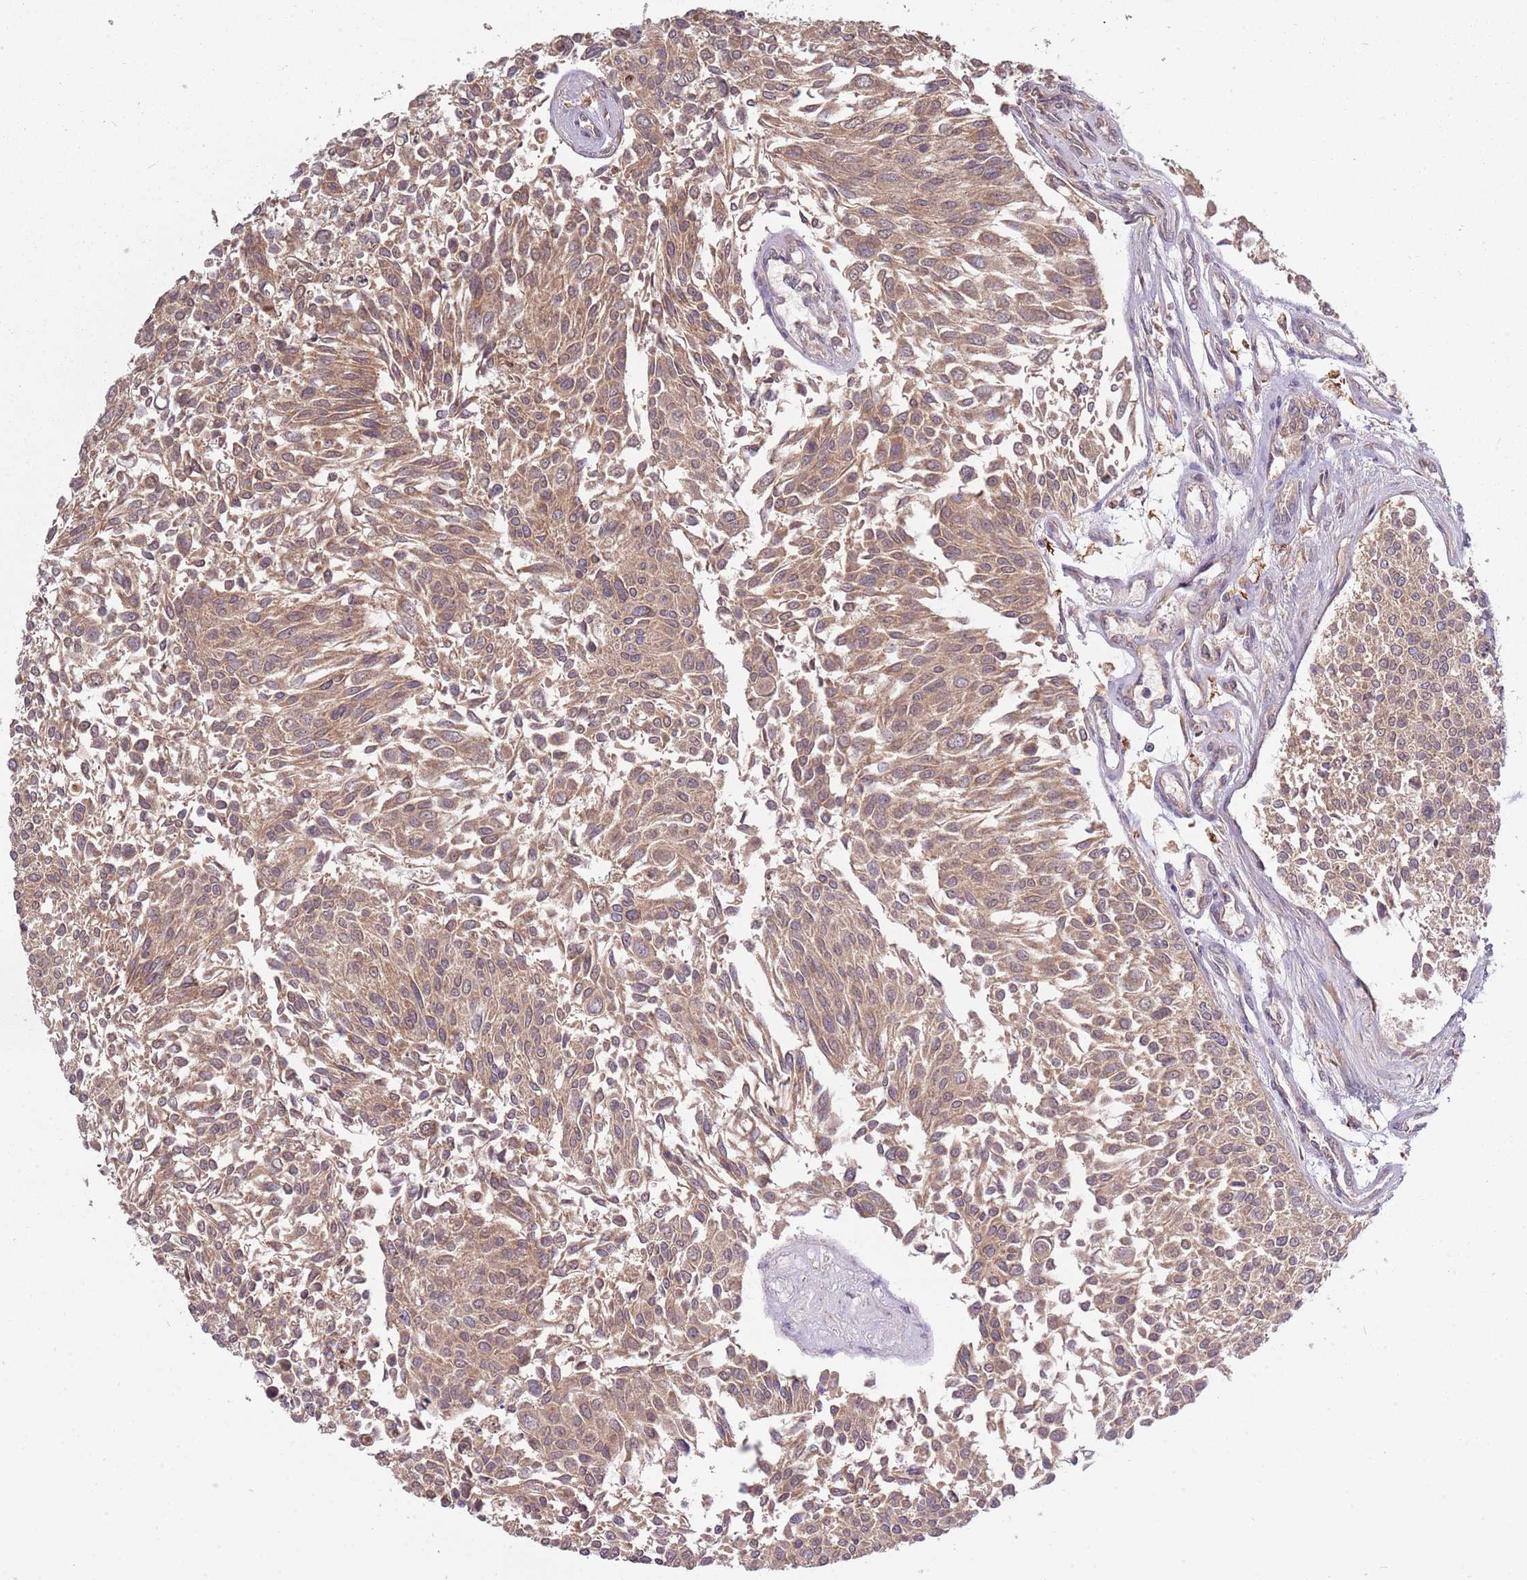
{"staining": {"intensity": "weak", "quantity": ">75%", "location": "cytoplasmic/membranous"}, "tissue": "urothelial cancer", "cell_type": "Tumor cells", "image_type": "cancer", "snomed": [{"axis": "morphology", "description": "Urothelial carcinoma, NOS"}, {"axis": "topography", "description": "Urinary bladder"}], "caption": "A photomicrograph of urothelial cancer stained for a protein reveals weak cytoplasmic/membranous brown staining in tumor cells. Ihc stains the protein in brown and the nuclei are stained blue.", "gene": "USP32", "patient": {"sex": "male", "age": 55}}